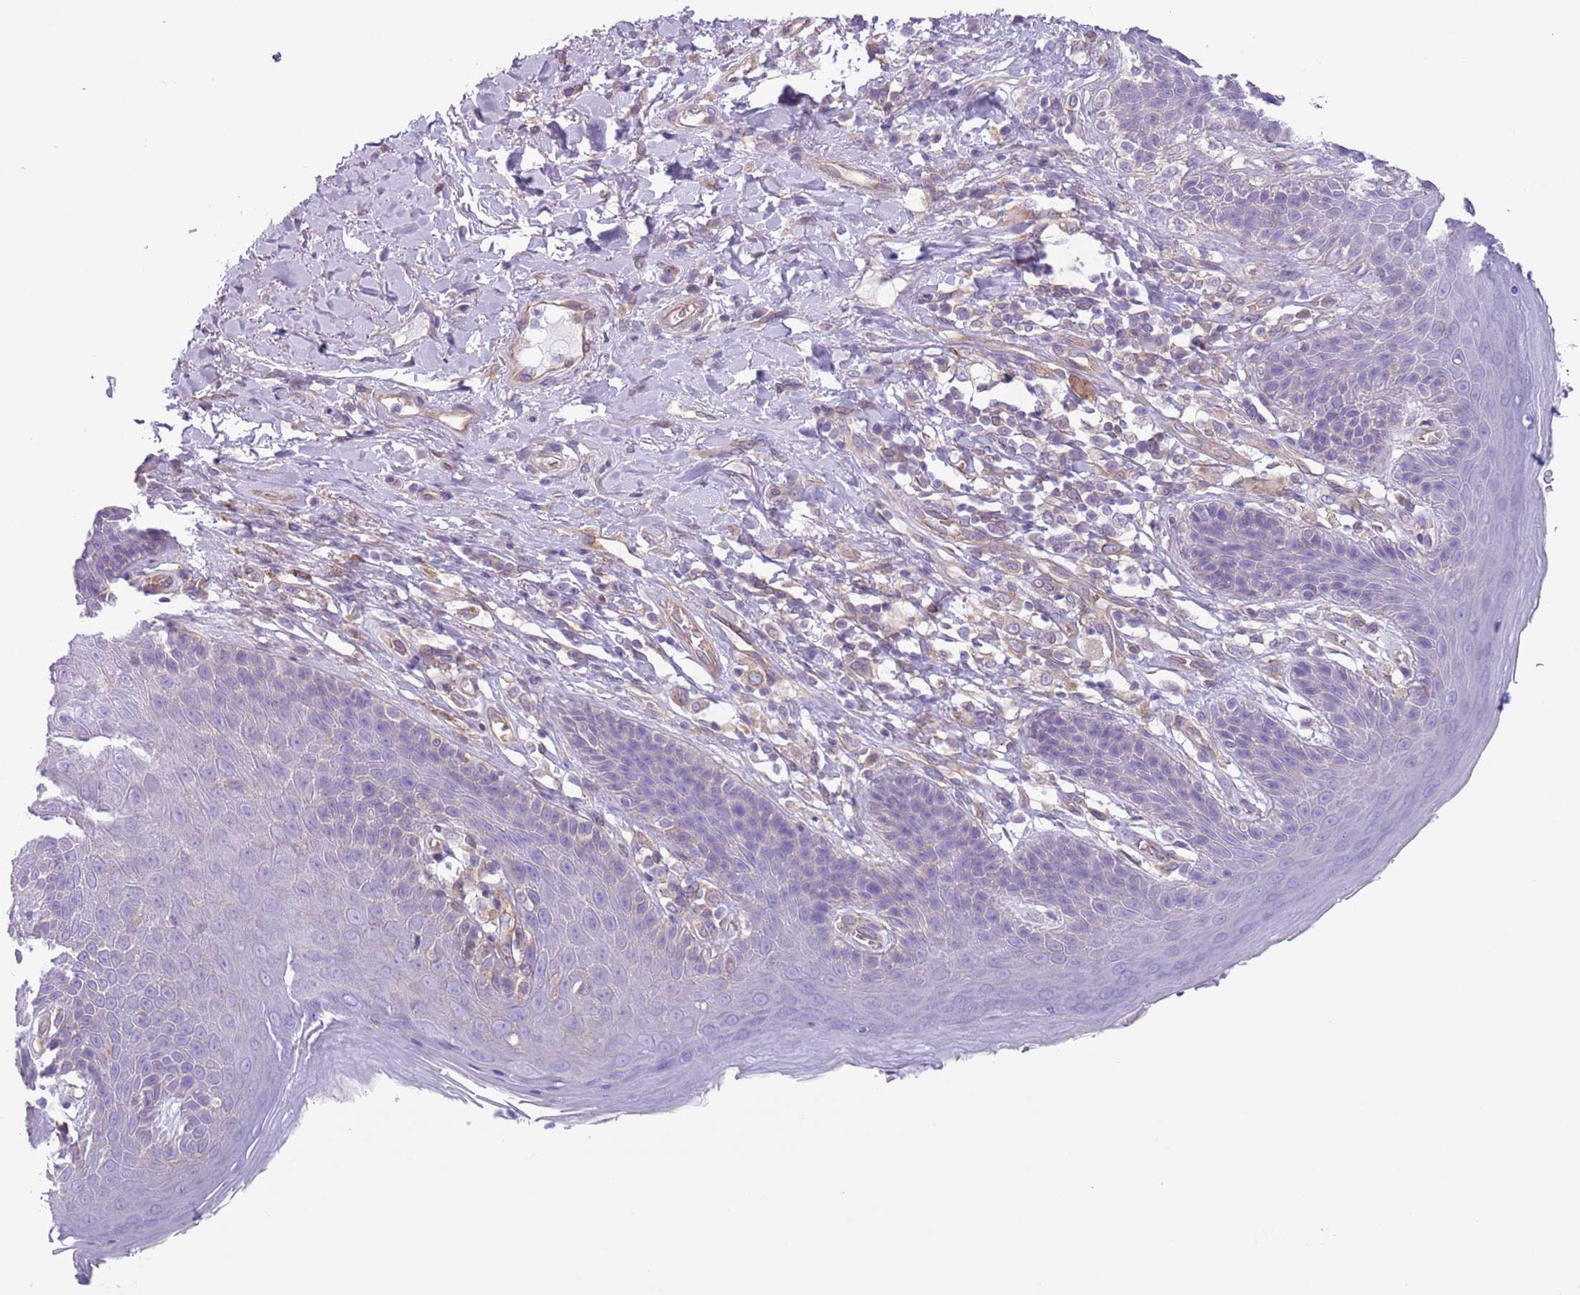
{"staining": {"intensity": "weak", "quantity": "<25%", "location": "cytoplasmic/membranous"}, "tissue": "skin", "cell_type": "Epidermal cells", "image_type": "normal", "snomed": [{"axis": "morphology", "description": "Normal tissue, NOS"}, {"axis": "topography", "description": "Anal"}], "caption": "DAB immunohistochemical staining of normal skin shows no significant staining in epidermal cells. The staining is performed using DAB brown chromogen with nuclei counter-stained in using hematoxylin.", "gene": "RBP3", "patient": {"sex": "female", "age": 89}}